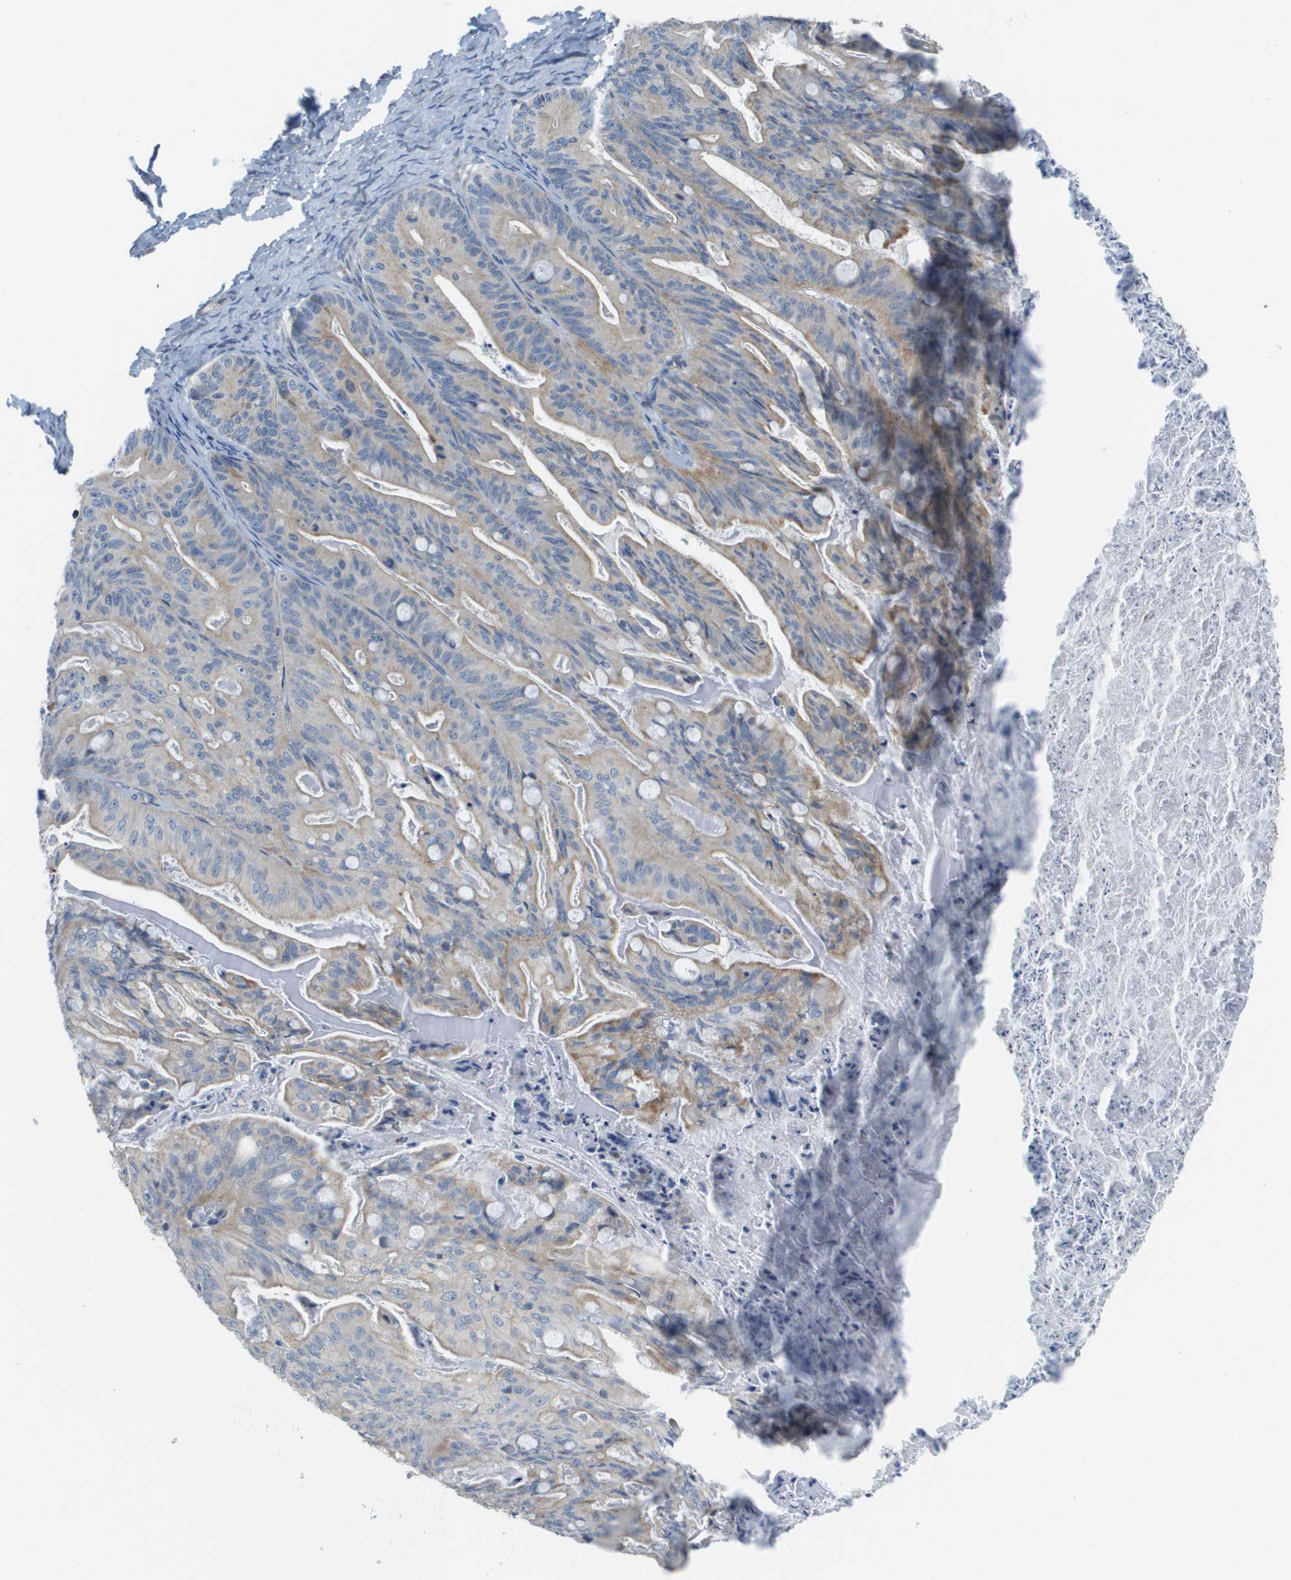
{"staining": {"intensity": "moderate", "quantity": "<25%", "location": "cytoplasmic/membranous"}, "tissue": "ovarian cancer", "cell_type": "Tumor cells", "image_type": "cancer", "snomed": [{"axis": "morphology", "description": "Cystadenocarcinoma, mucinous, NOS"}, {"axis": "topography", "description": "Ovary"}], "caption": "Ovarian mucinous cystadenocarcinoma was stained to show a protein in brown. There is low levels of moderate cytoplasmic/membranous positivity in about <25% of tumor cells.", "gene": "KRT23", "patient": {"sex": "female", "age": 37}}